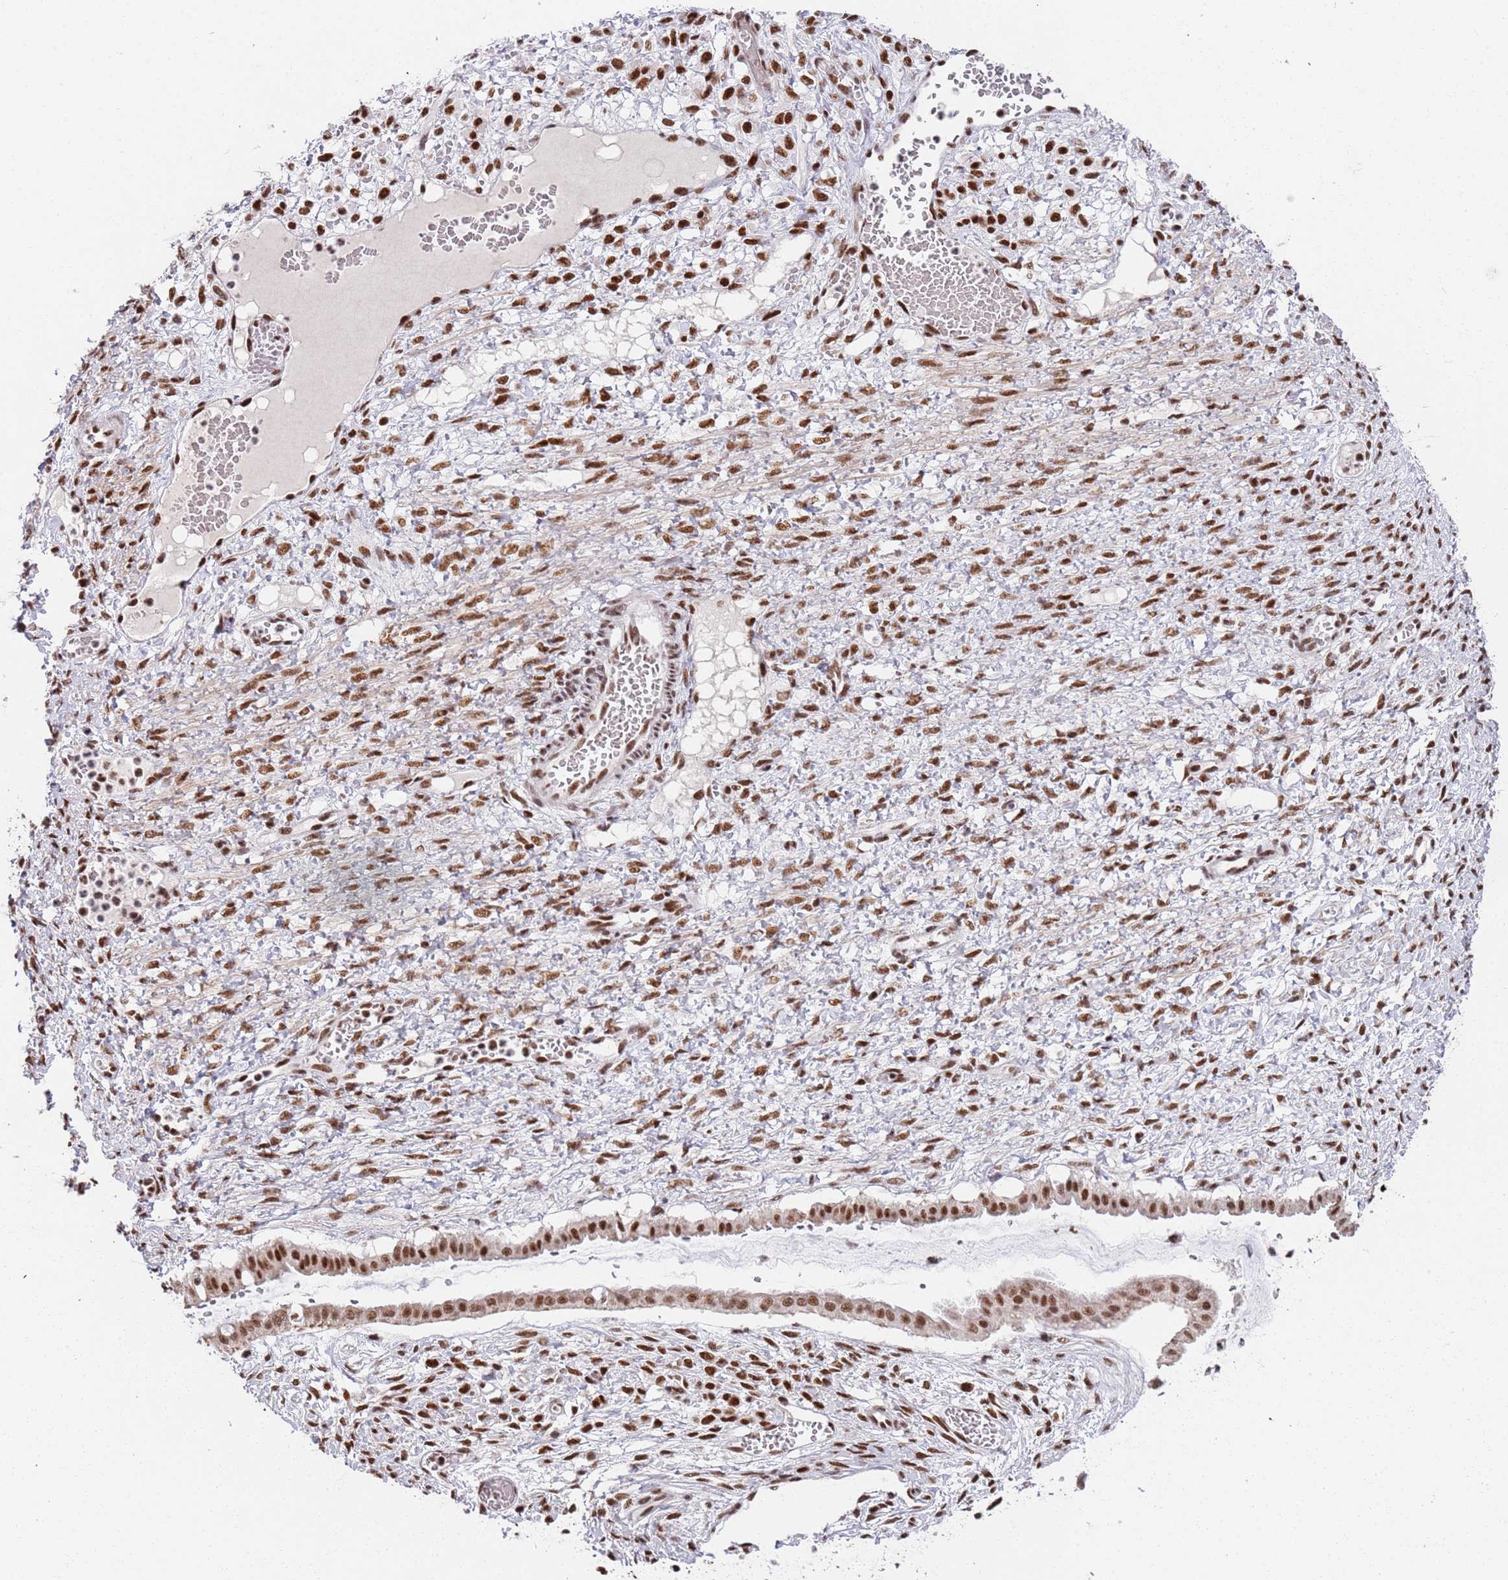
{"staining": {"intensity": "strong", "quantity": ">75%", "location": "nuclear"}, "tissue": "ovarian cancer", "cell_type": "Tumor cells", "image_type": "cancer", "snomed": [{"axis": "morphology", "description": "Cystadenocarcinoma, mucinous, NOS"}, {"axis": "topography", "description": "Ovary"}], "caption": "Immunohistochemical staining of ovarian cancer (mucinous cystadenocarcinoma) shows strong nuclear protein staining in about >75% of tumor cells.", "gene": "AKAP8L", "patient": {"sex": "female", "age": 73}}